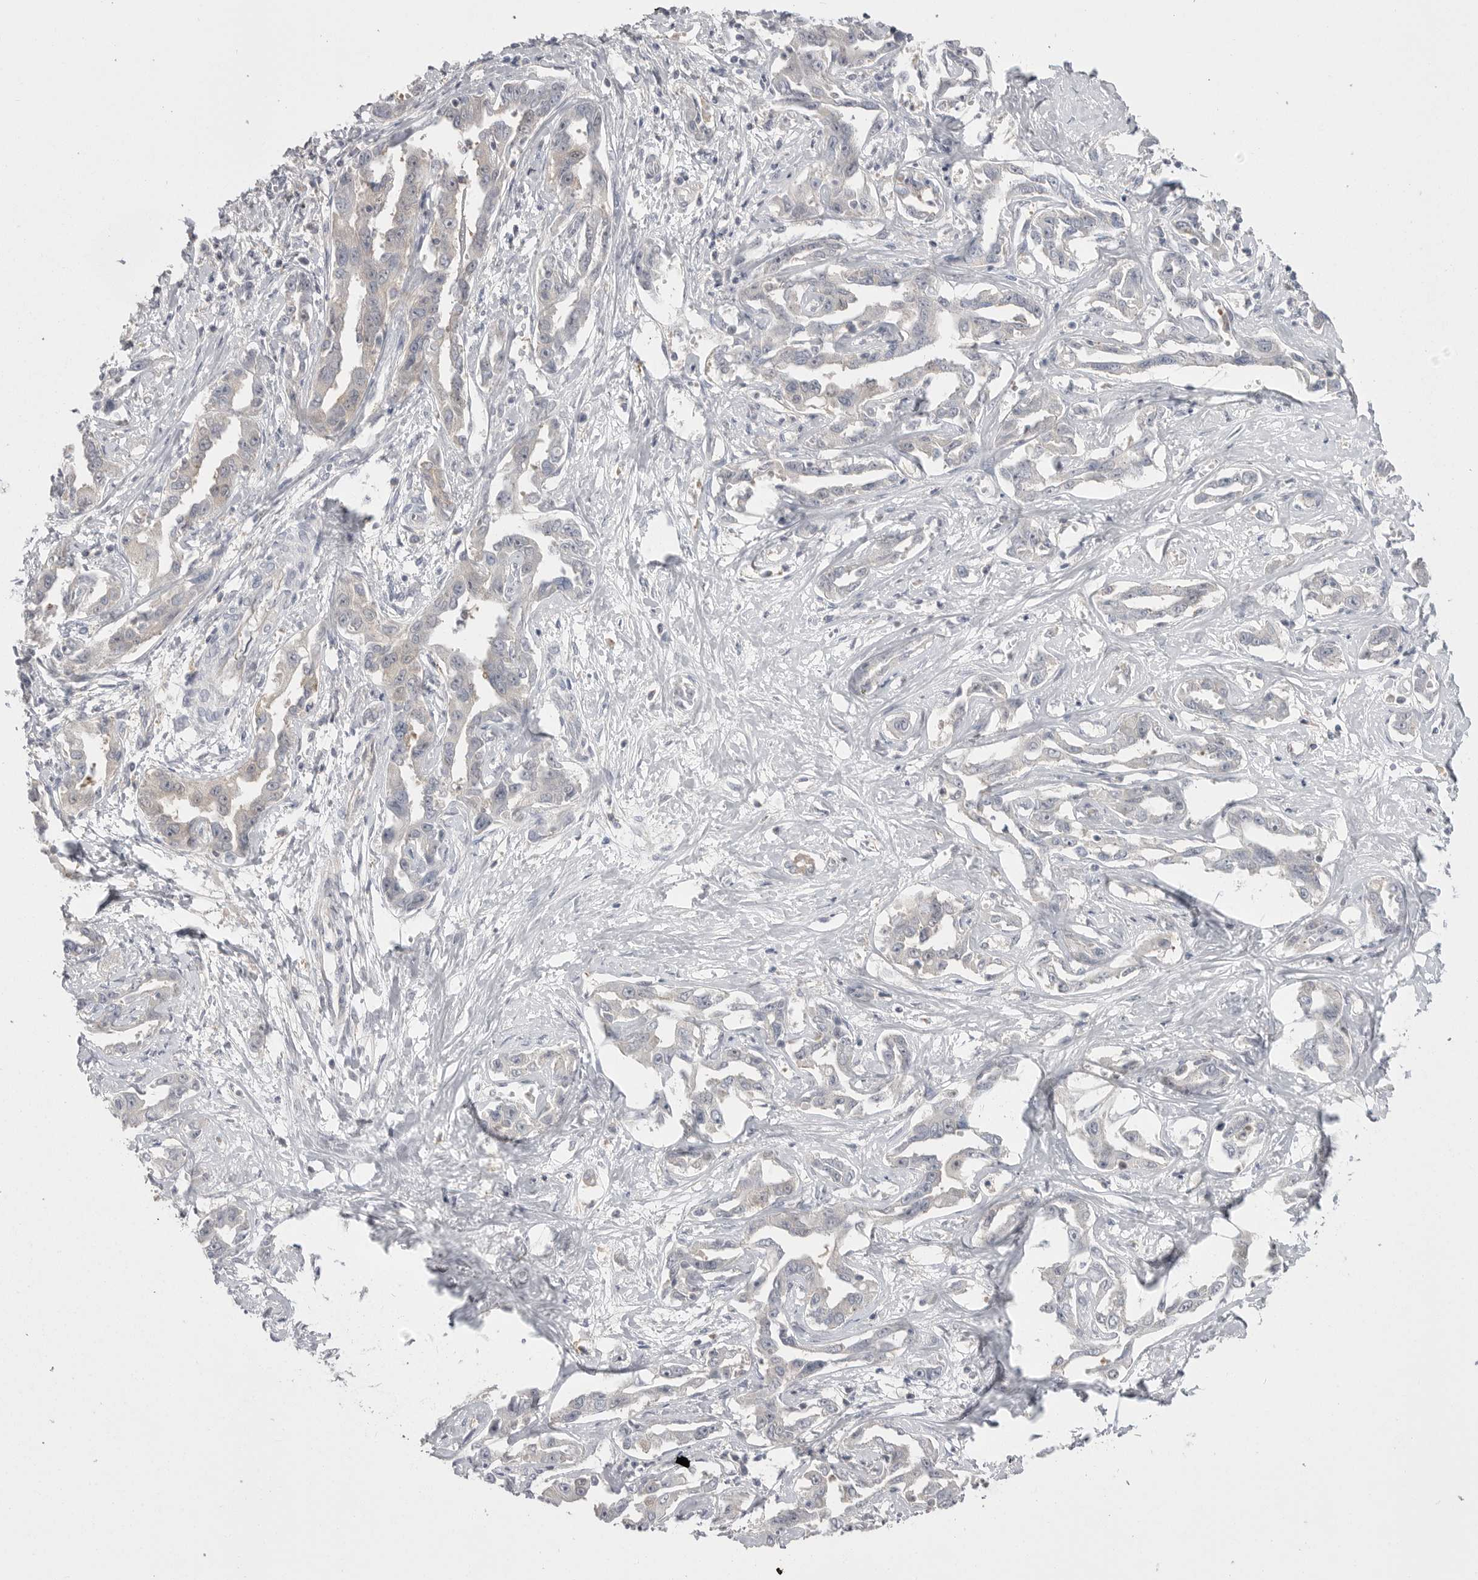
{"staining": {"intensity": "negative", "quantity": "none", "location": "none"}, "tissue": "liver cancer", "cell_type": "Tumor cells", "image_type": "cancer", "snomed": [{"axis": "morphology", "description": "Cholangiocarcinoma"}, {"axis": "topography", "description": "Liver"}], "caption": "Immunohistochemical staining of liver cholangiocarcinoma shows no significant expression in tumor cells.", "gene": "KYAT3", "patient": {"sex": "male", "age": 59}}